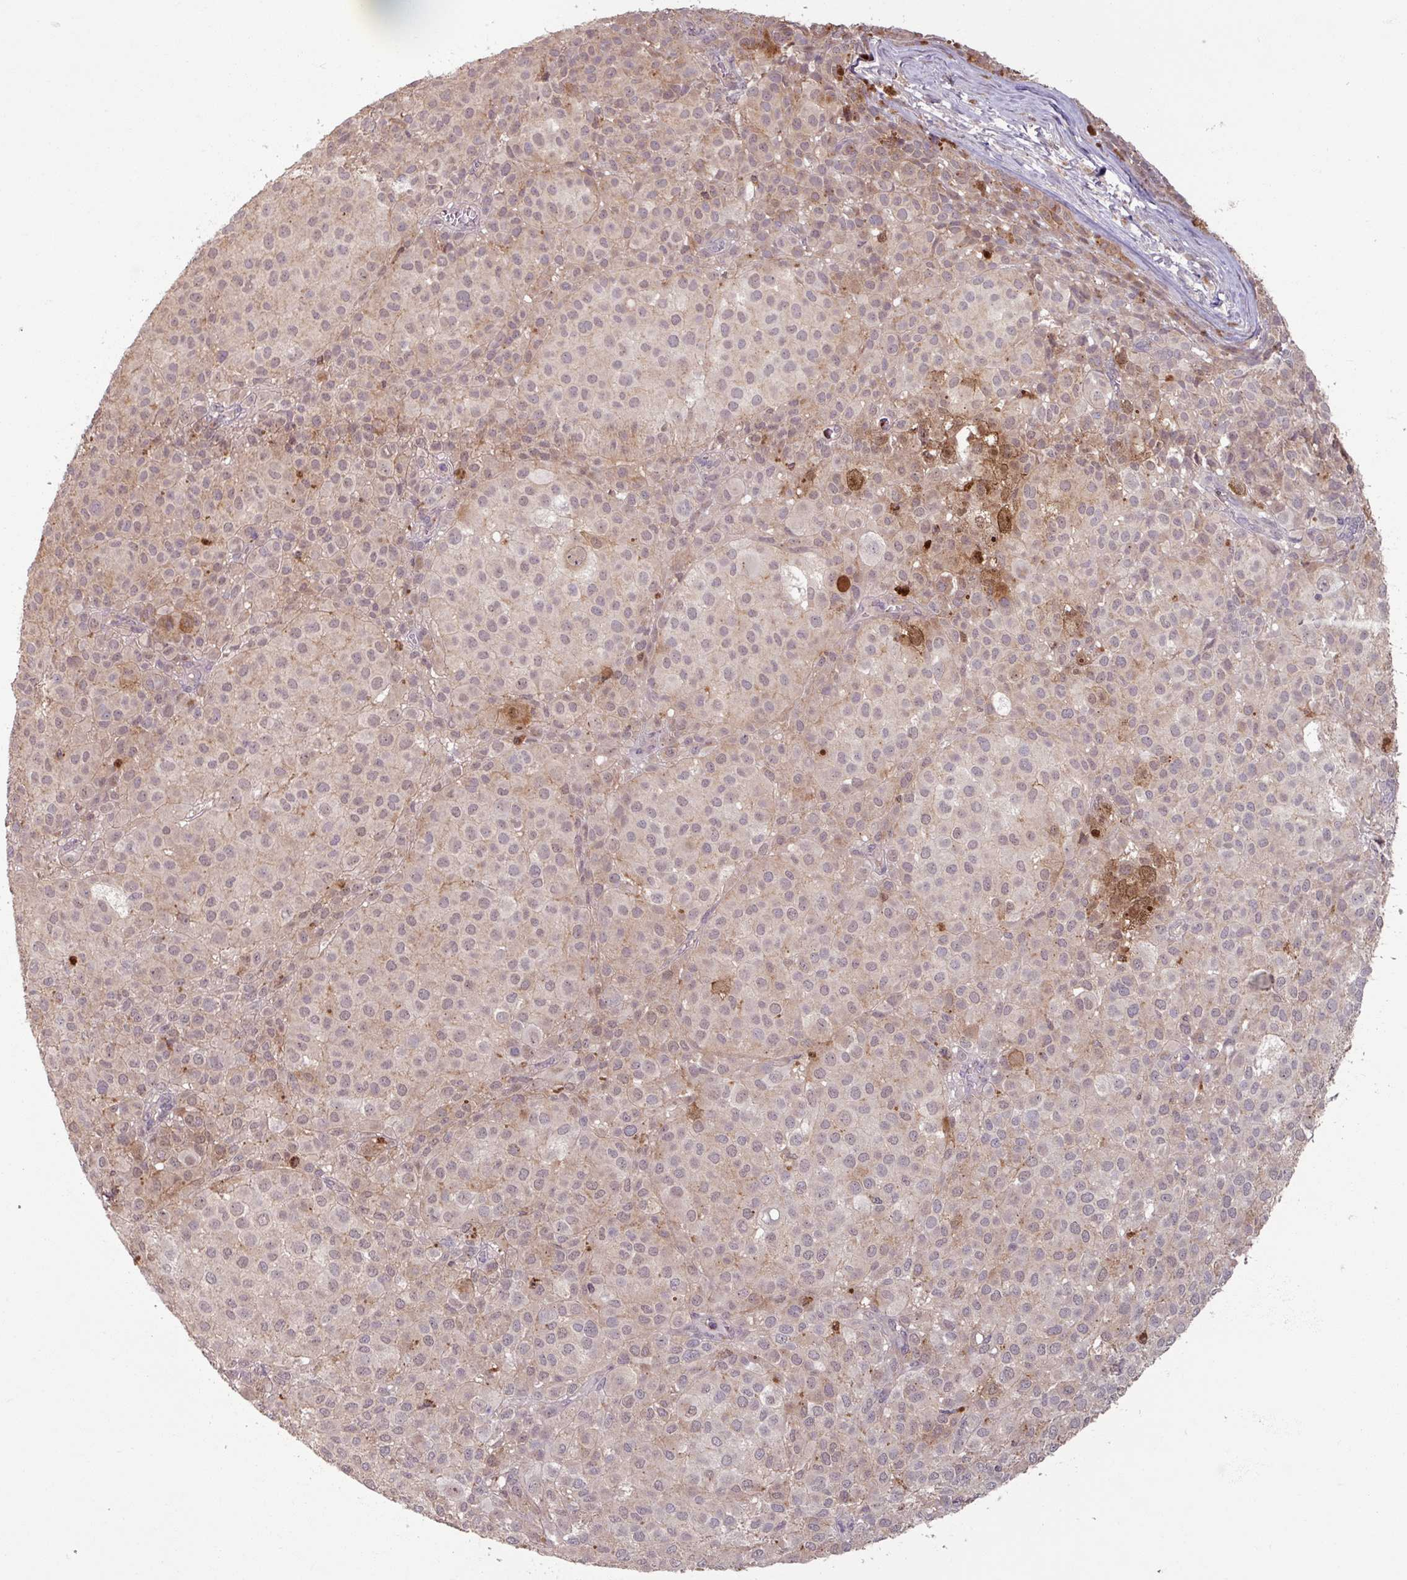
{"staining": {"intensity": "weak", "quantity": "<25%", "location": "cytoplasmic/membranous,nuclear"}, "tissue": "melanoma", "cell_type": "Tumor cells", "image_type": "cancer", "snomed": [{"axis": "morphology", "description": "Malignant melanoma, NOS"}, {"axis": "topography", "description": "Skin"}], "caption": "The IHC photomicrograph has no significant positivity in tumor cells of melanoma tissue. (DAB (3,3'-diaminobenzidine) immunohistochemistry (IHC), high magnification).", "gene": "OR6B1", "patient": {"sex": "male", "age": 64}}